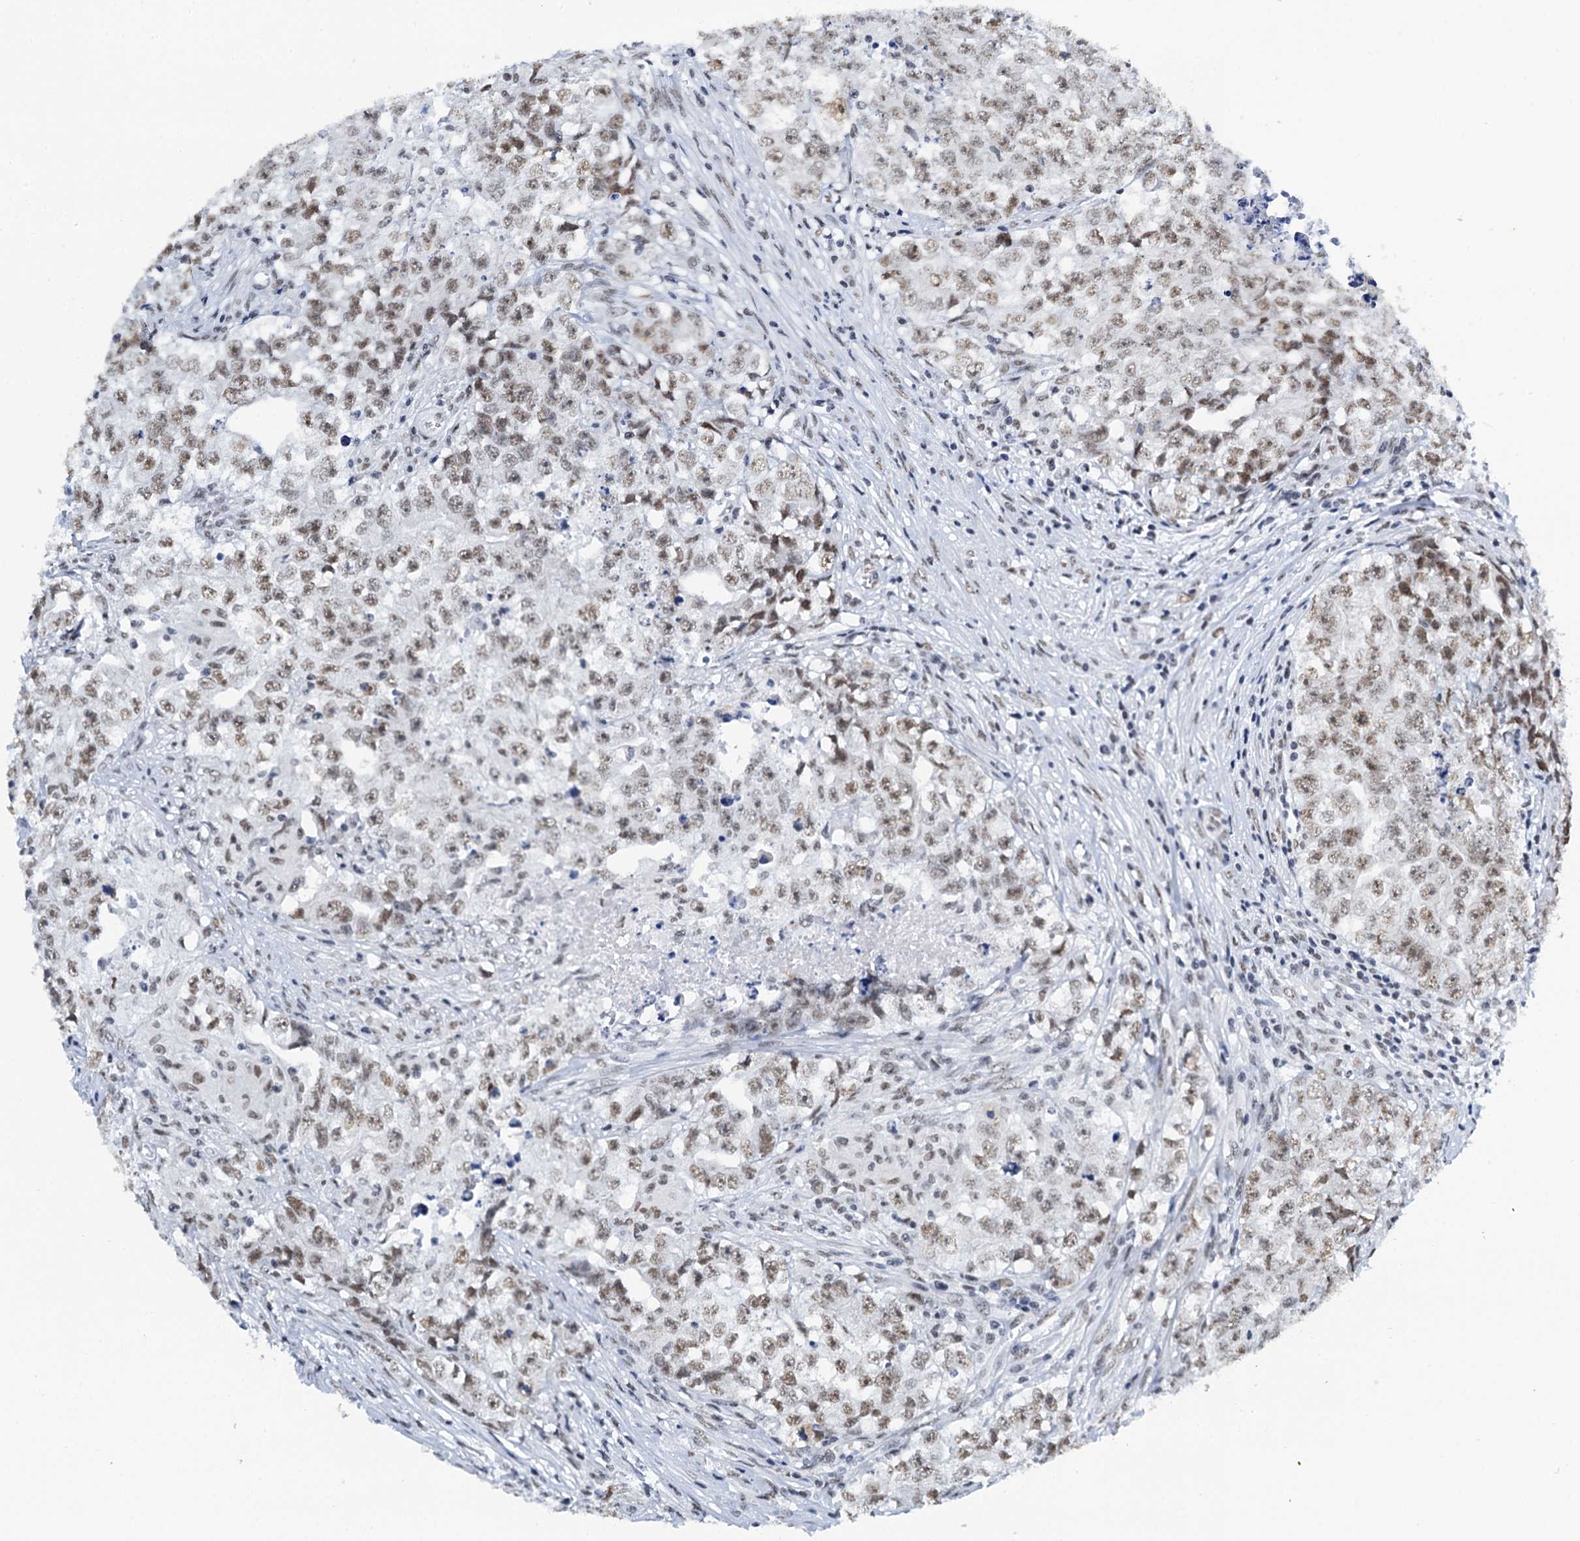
{"staining": {"intensity": "moderate", "quantity": ">75%", "location": "nuclear"}, "tissue": "testis cancer", "cell_type": "Tumor cells", "image_type": "cancer", "snomed": [{"axis": "morphology", "description": "Seminoma, NOS"}, {"axis": "morphology", "description": "Carcinoma, Embryonal, NOS"}, {"axis": "topography", "description": "Testis"}], "caption": "DAB immunohistochemical staining of human seminoma (testis) shows moderate nuclear protein staining in approximately >75% of tumor cells.", "gene": "SLTM", "patient": {"sex": "male", "age": 43}}